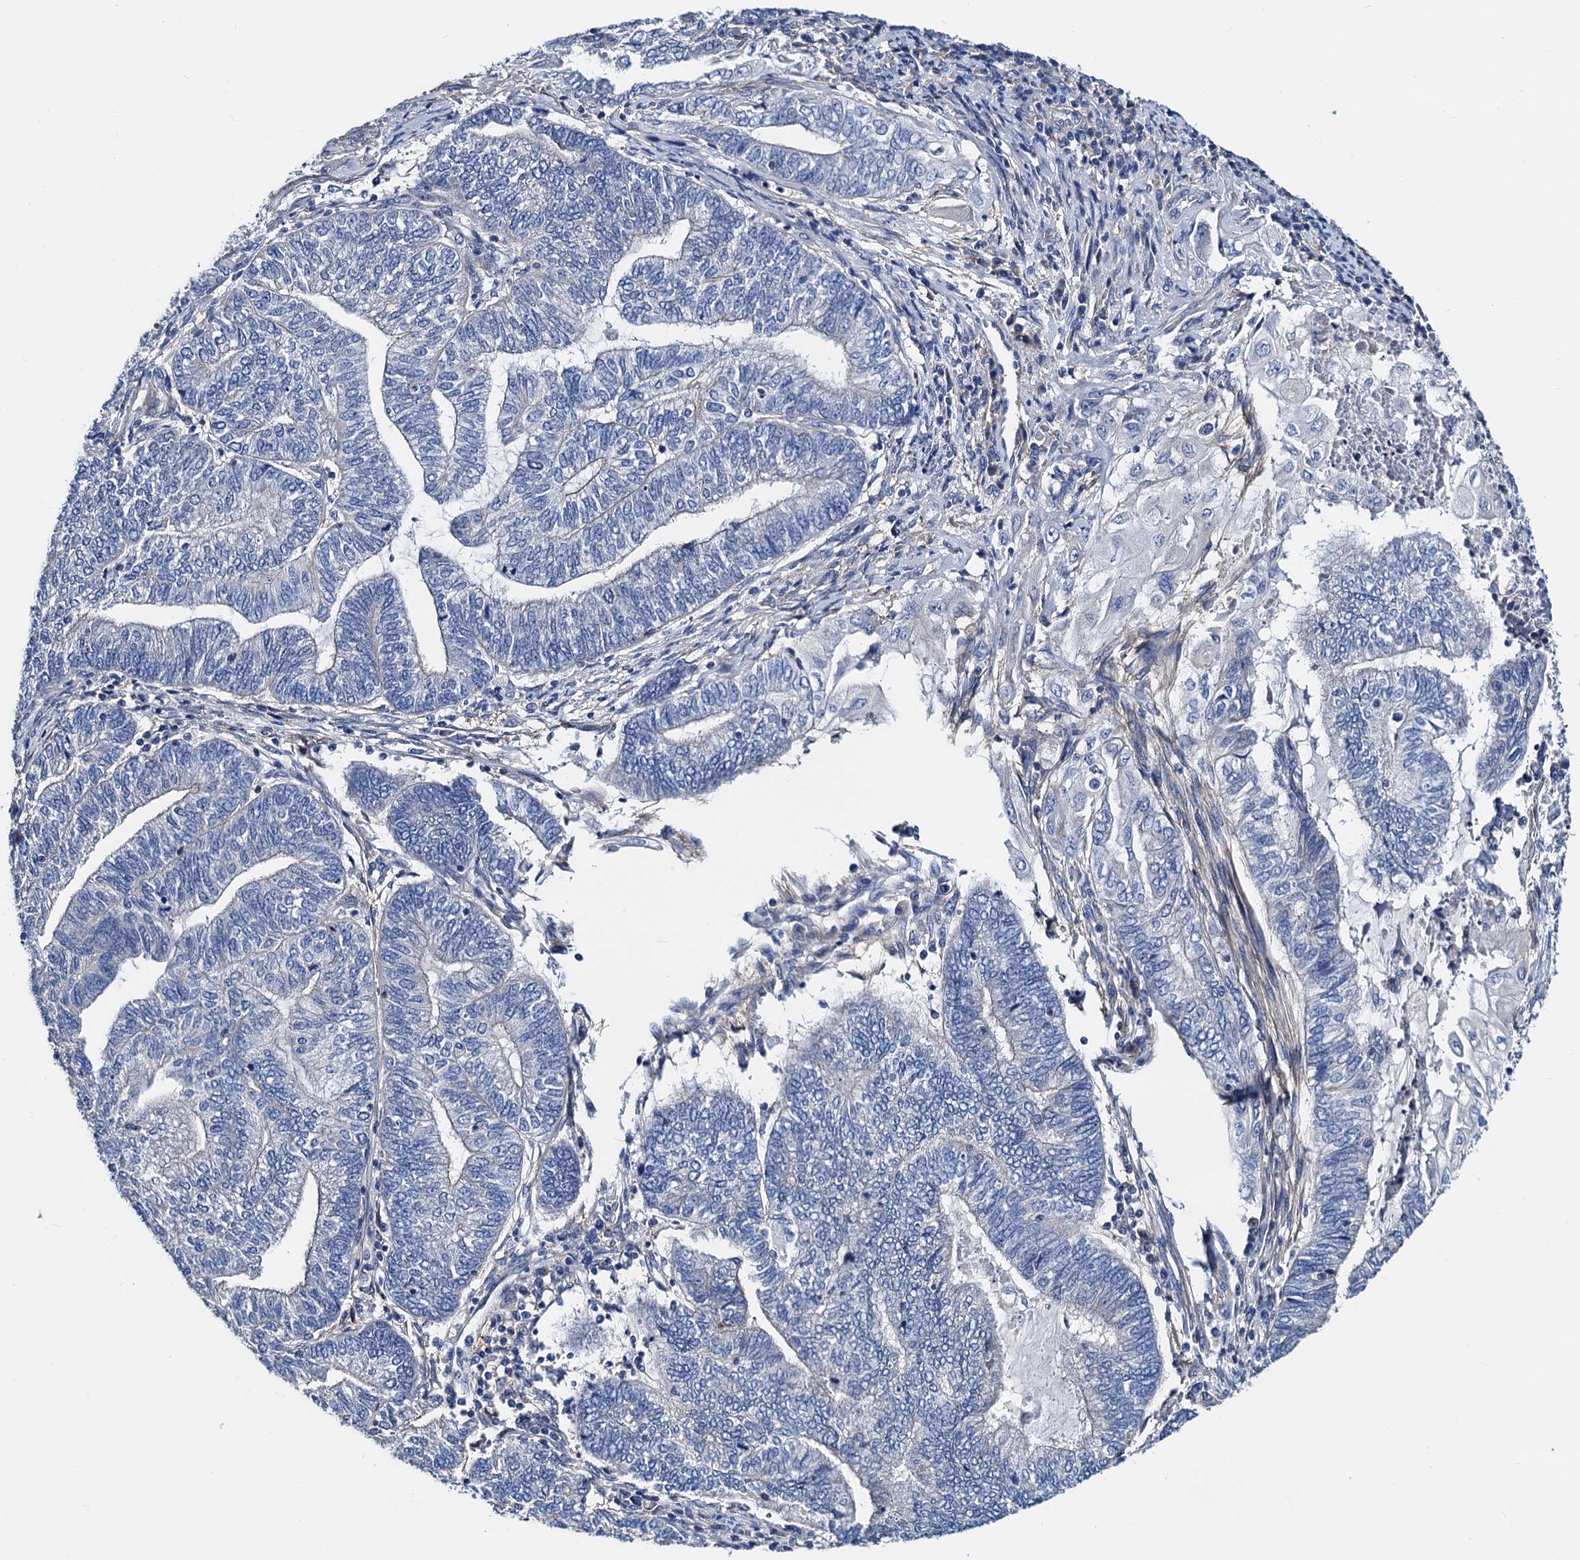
{"staining": {"intensity": "negative", "quantity": "none", "location": "none"}, "tissue": "endometrial cancer", "cell_type": "Tumor cells", "image_type": "cancer", "snomed": [{"axis": "morphology", "description": "Adenocarcinoma, NOS"}, {"axis": "topography", "description": "Uterus"}, {"axis": "topography", "description": "Endometrium"}], "caption": "This is an IHC image of human endometrial cancer. There is no positivity in tumor cells.", "gene": "GCOM1", "patient": {"sex": "female", "age": 70}}